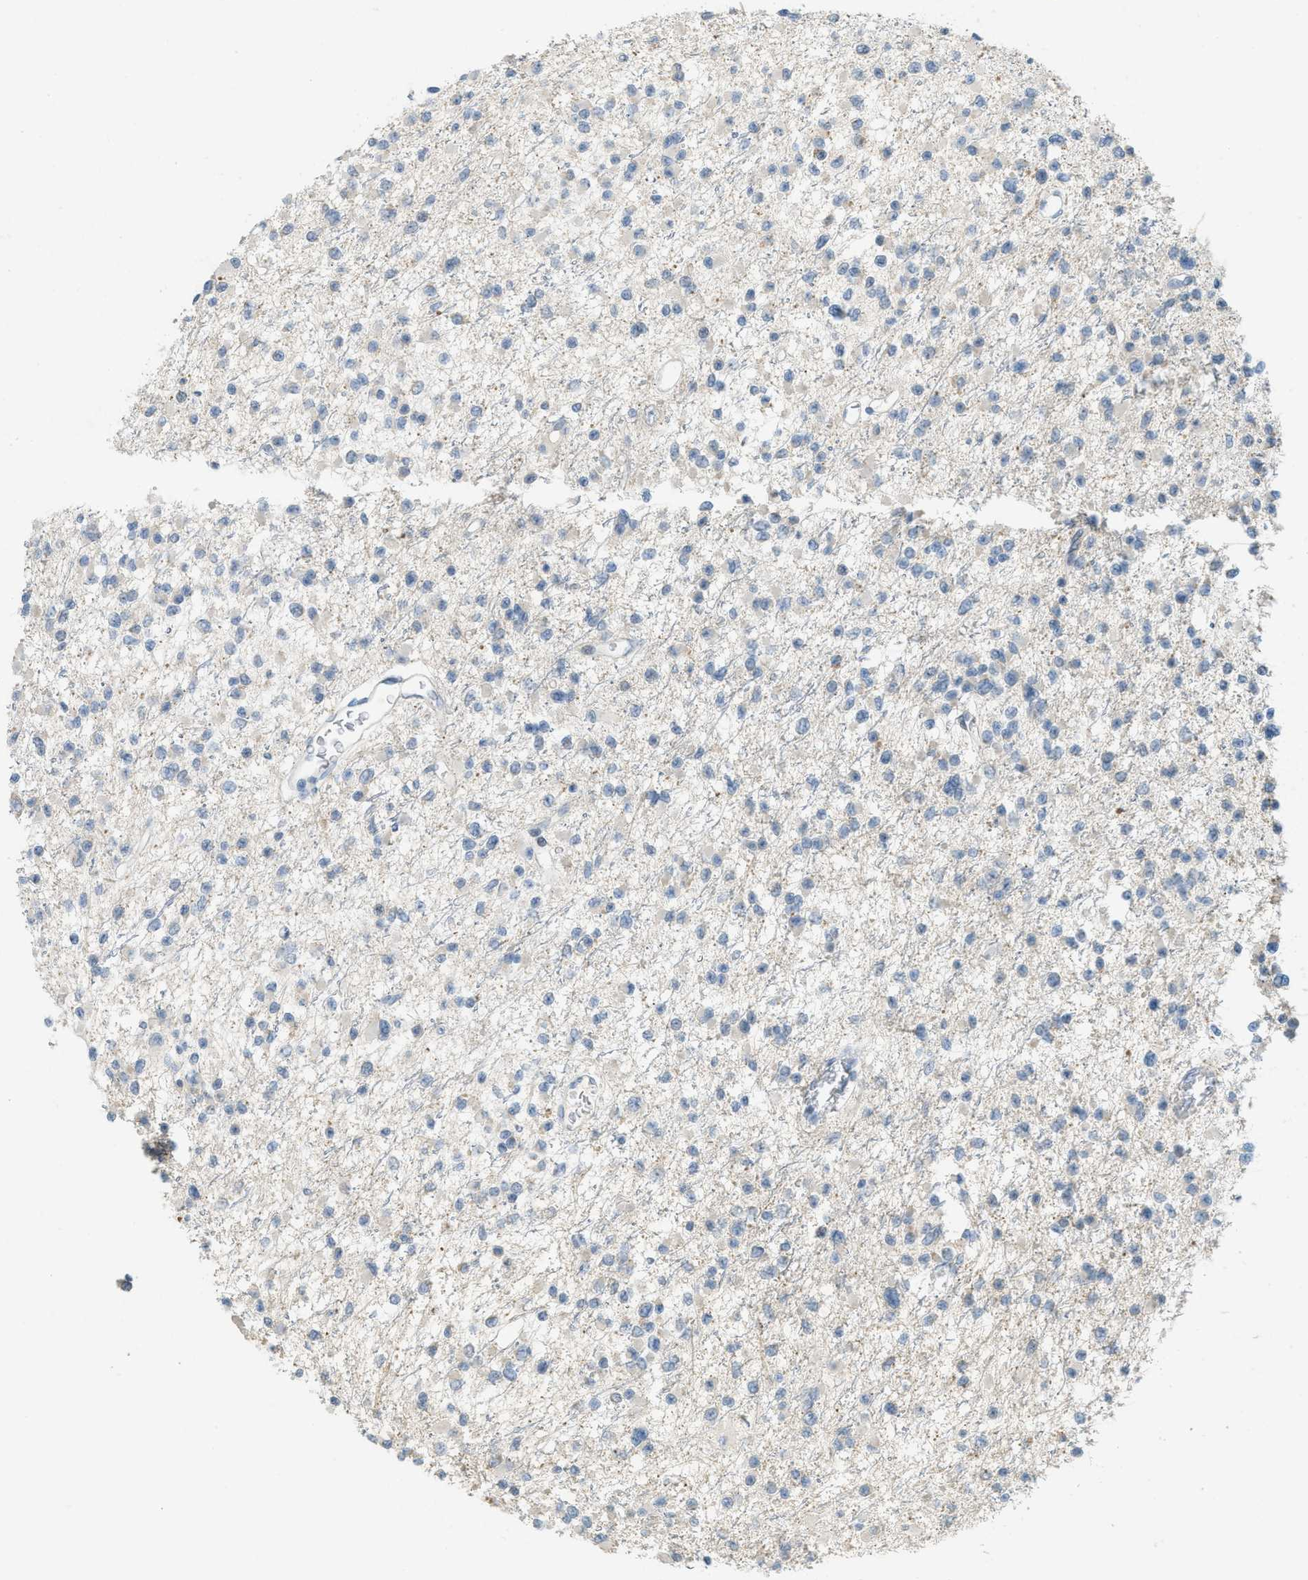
{"staining": {"intensity": "negative", "quantity": "none", "location": "none"}, "tissue": "glioma", "cell_type": "Tumor cells", "image_type": "cancer", "snomed": [{"axis": "morphology", "description": "Glioma, malignant, Low grade"}, {"axis": "topography", "description": "Brain"}], "caption": "Human malignant glioma (low-grade) stained for a protein using immunohistochemistry (IHC) shows no expression in tumor cells.", "gene": "TXNDC2", "patient": {"sex": "female", "age": 22}}